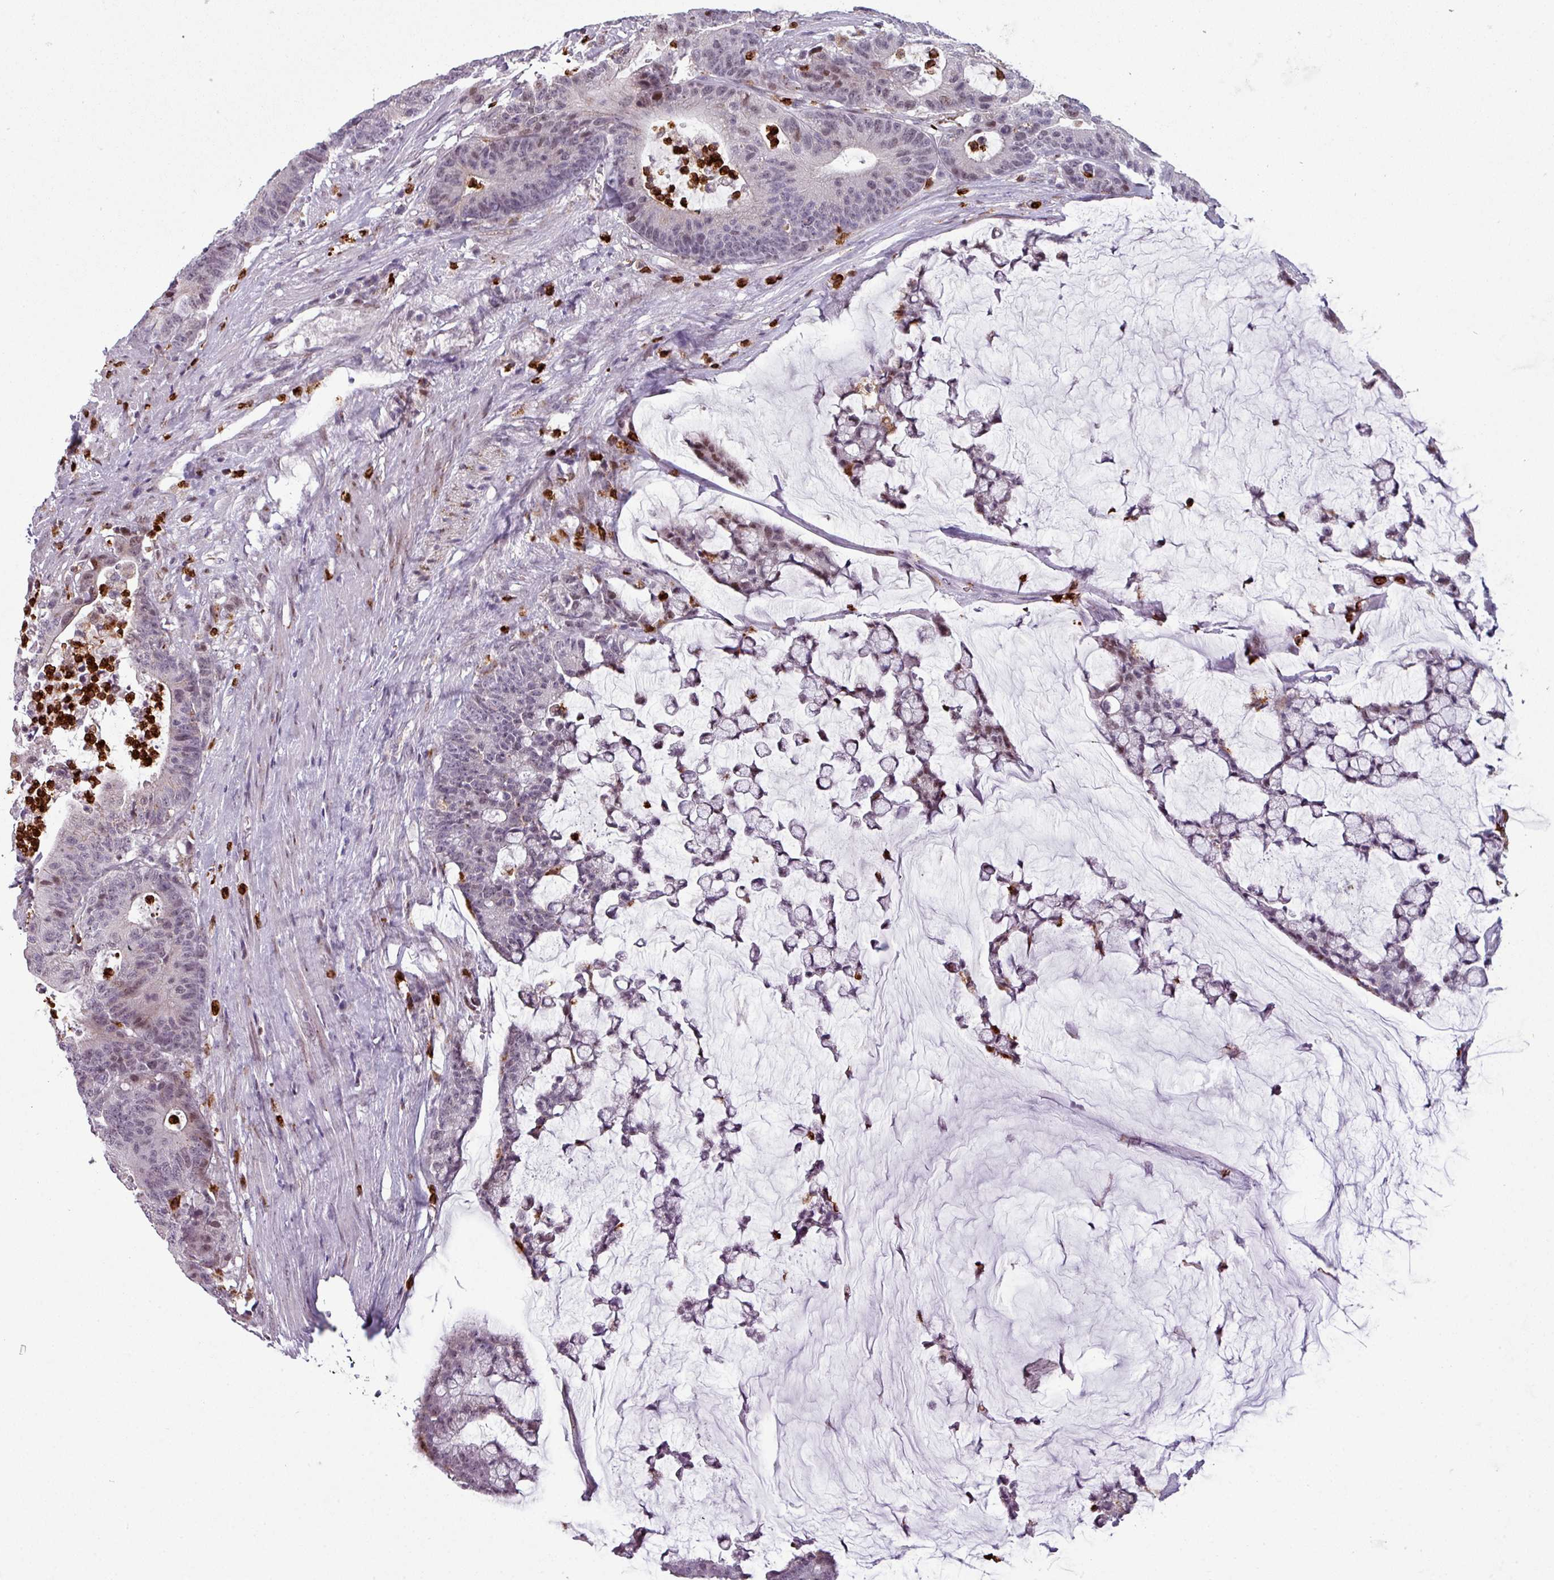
{"staining": {"intensity": "negative", "quantity": "none", "location": "none"}, "tissue": "colorectal cancer", "cell_type": "Tumor cells", "image_type": "cancer", "snomed": [{"axis": "morphology", "description": "Adenocarcinoma, NOS"}, {"axis": "topography", "description": "Colon"}], "caption": "This is an IHC image of human adenocarcinoma (colorectal). There is no staining in tumor cells.", "gene": "TMEFF1", "patient": {"sex": "female", "age": 84}}